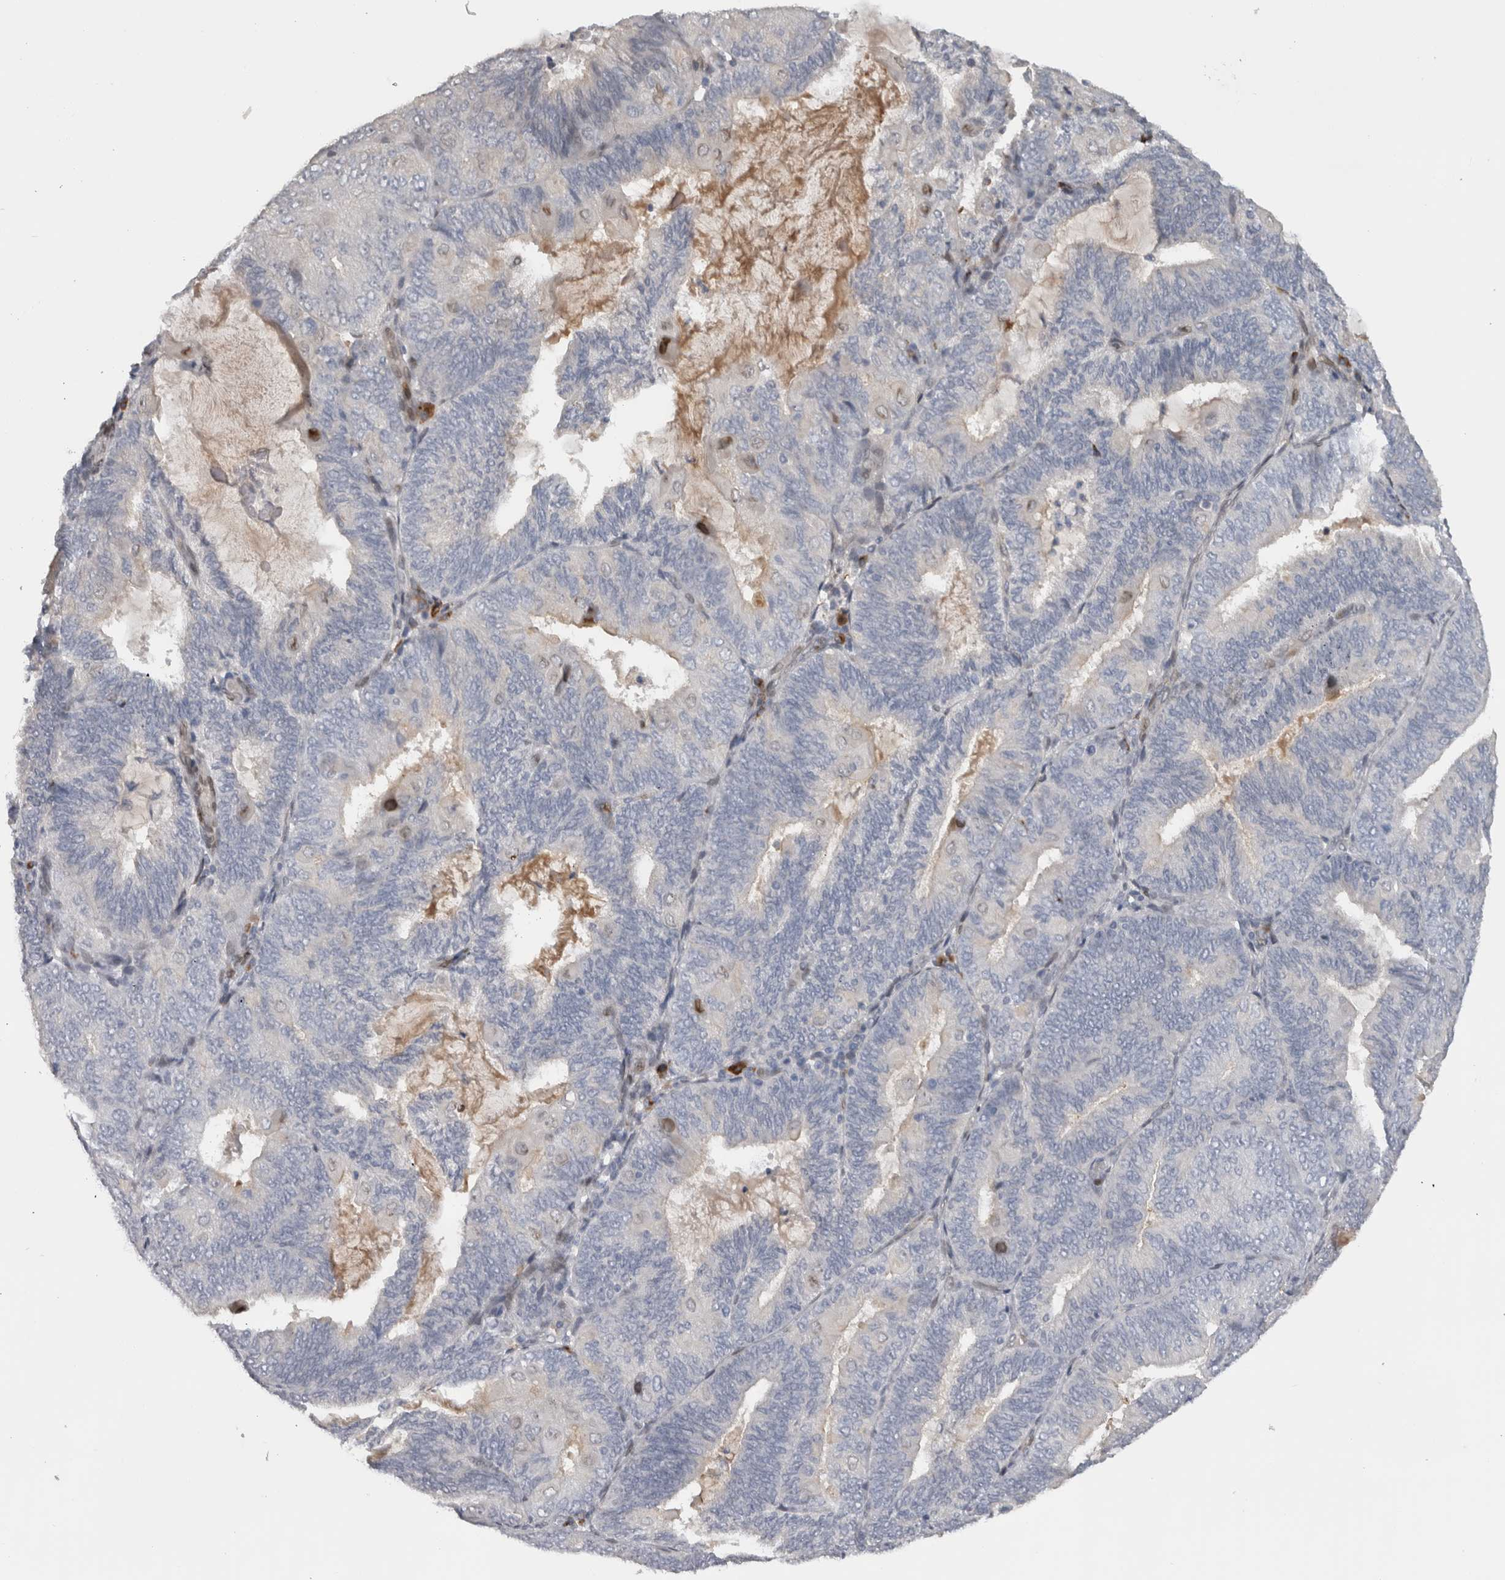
{"staining": {"intensity": "negative", "quantity": "none", "location": "none"}, "tissue": "endometrial cancer", "cell_type": "Tumor cells", "image_type": "cancer", "snomed": [{"axis": "morphology", "description": "Adenocarcinoma, NOS"}, {"axis": "topography", "description": "Endometrium"}], "caption": "IHC of adenocarcinoma (endometrial) exhibits no staining in tumor cells.", "gene": "DMTN", "patient": {"sex": "female", "age": 81}}